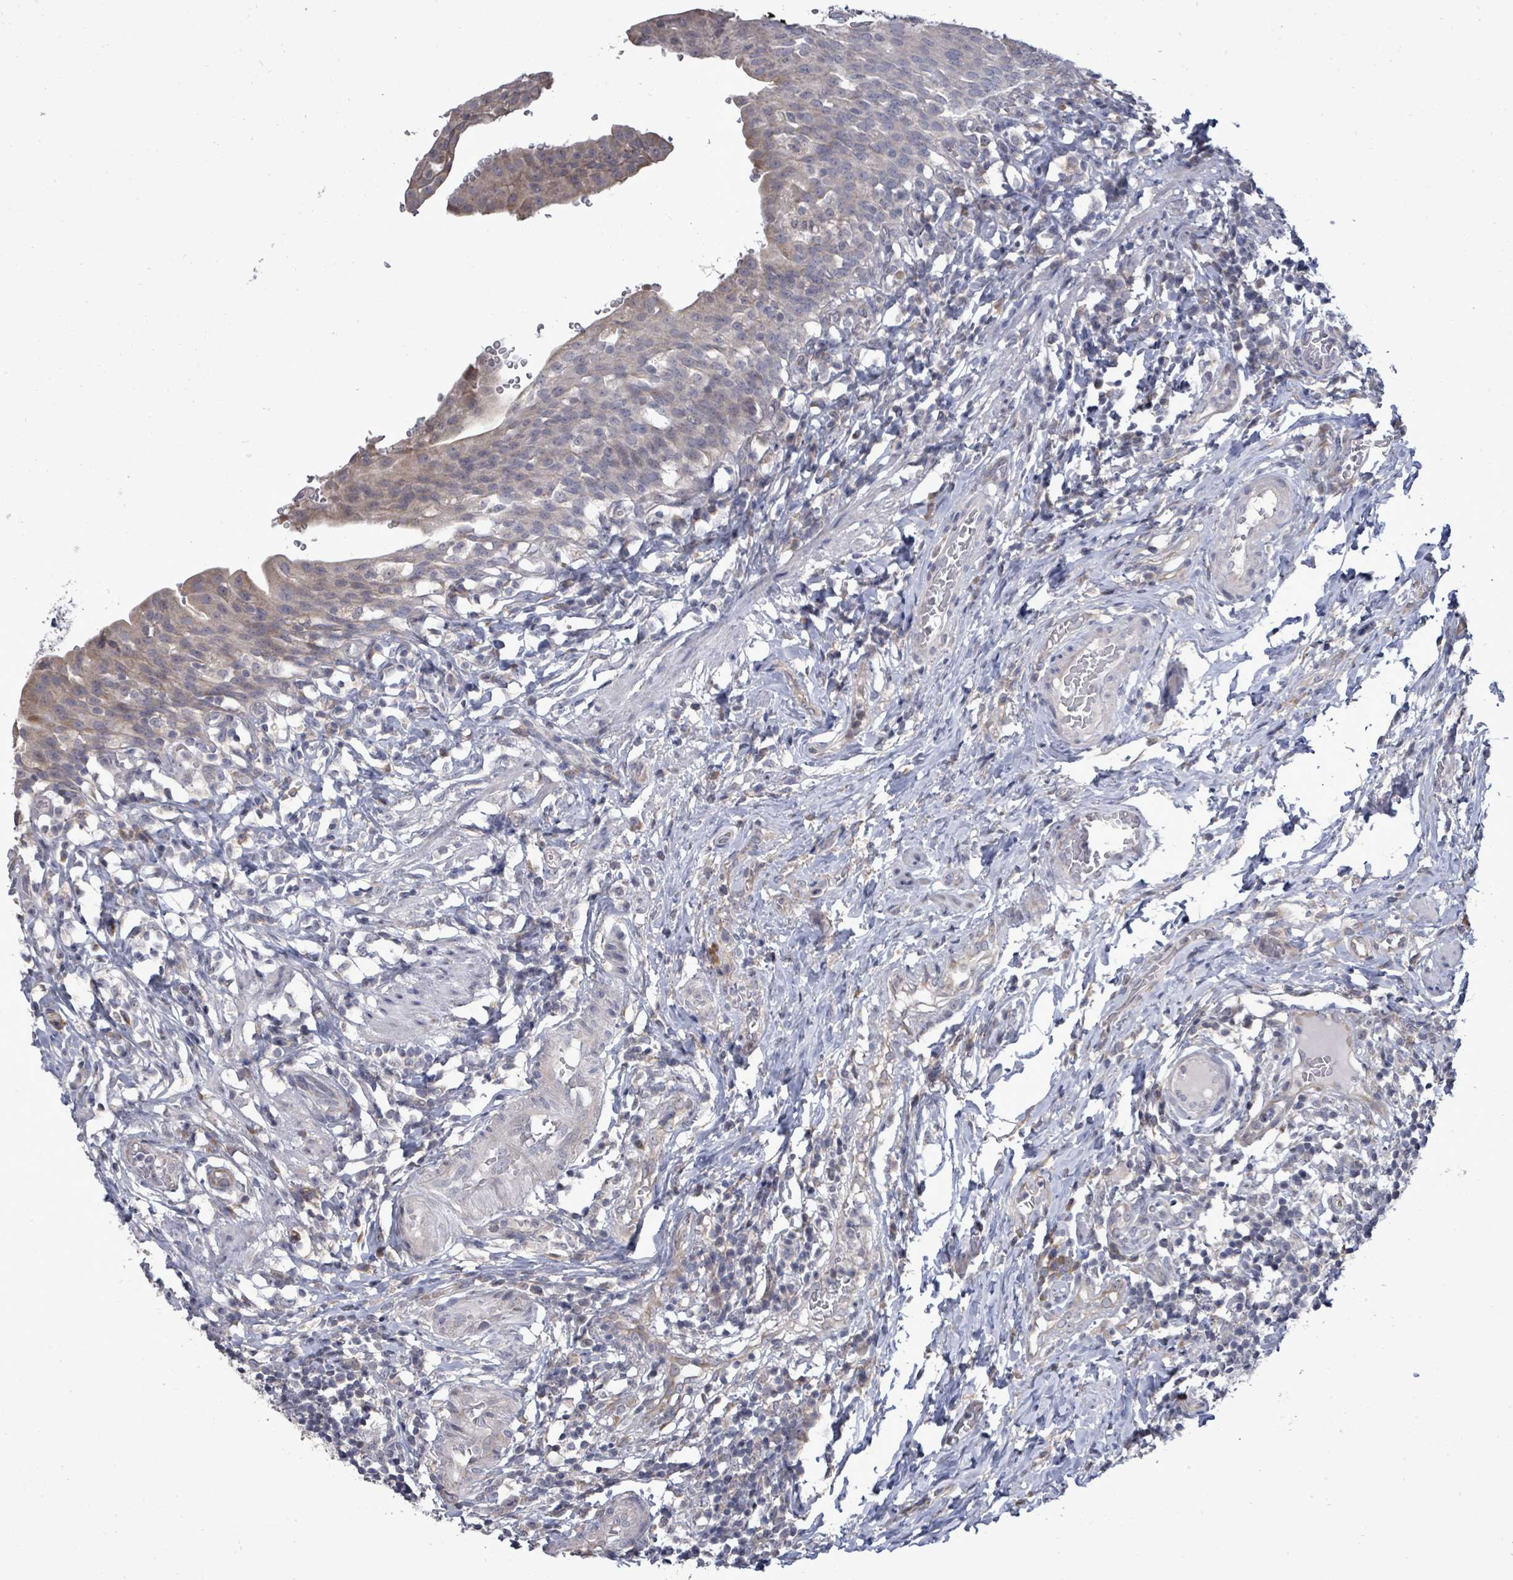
{"staining": {"intensity": "weak", "quantity": "<25%", "location": "cytoplasmic/membranous"}, "tissue": "urinary bladder", "cell_type": "Urothelial cells", "image_type": "normal", "snomed": [{"axis": "morphology", "description": "Normal tissue, NOS"}, {"axis": "morphology", "description": "Inflammation, NOS"}, {"axis": "topography", "description": "Urinary bladder"}], "caption": "Urinary bladder stained for a protein using immunohistochemistry (IHC) demonstrates no staining urothelial cells.", "gene": "POMGNT2", "patient": {"sex": "male", "age": 64}}